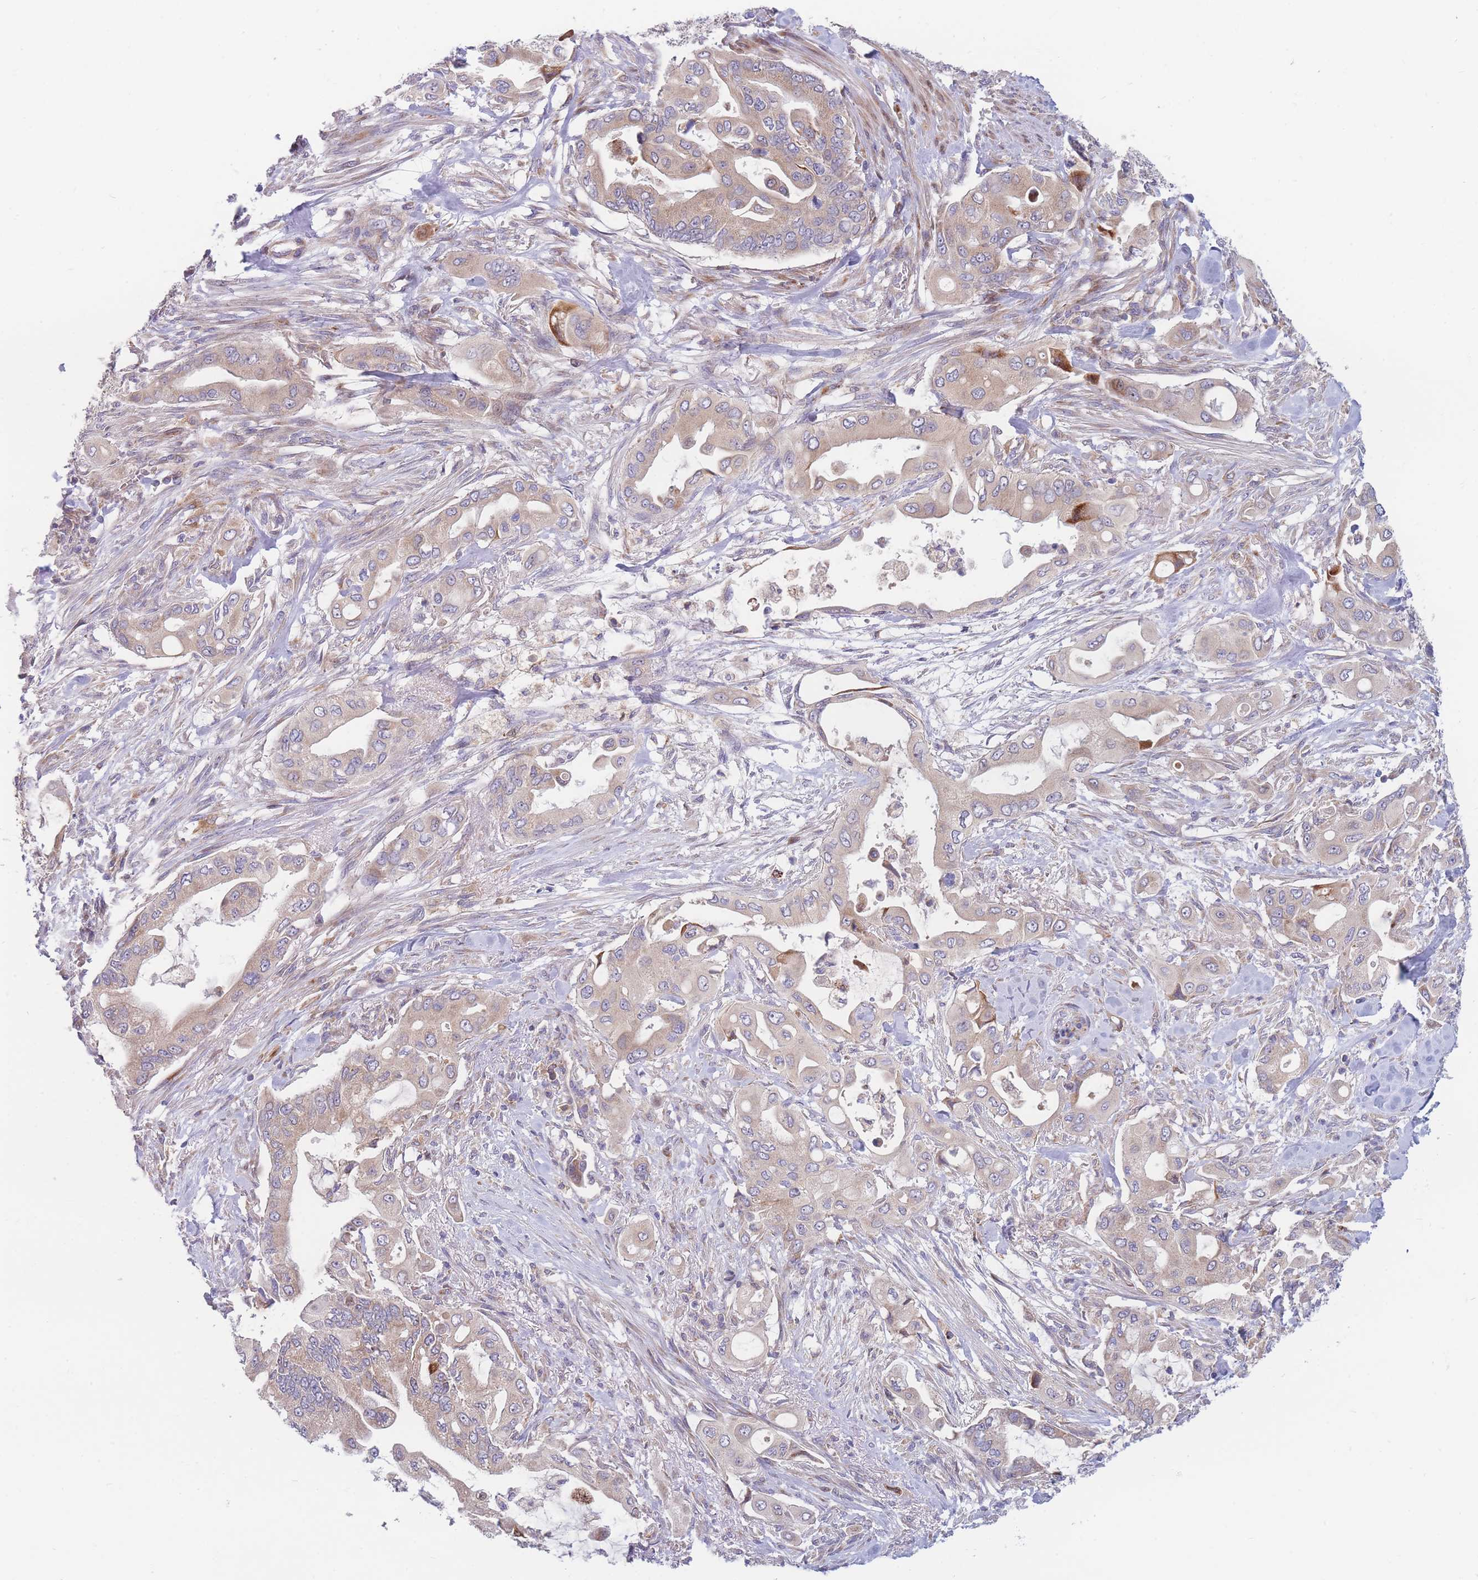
{"staining": {"intensity": "weak", "quantity": "25%-75%", "location": "cytoplasmic/membranous"}, "tissue": "pancreatic cancer", "cell_type": "Tumor cells", "image_type": "cancer", "snomed": [{"axis": "morphology", "description": "Adenocarcinoma, NOS"}, {"axis": "topography", "description": "Pancreas"}], "caption": "Adenocarcinoma (pancreatic) was stained to show a protein in brown. There is low levels of weak cytoplasmic/membranous staining in about 25%-75% of tumor cells. The staining was performed using DAB, with brown indicating positive protein expression. Nuclei are stained blue with hematoxylin.", "gene": "TMEM131L", "patient": {"sex": "male", "age": 57}}